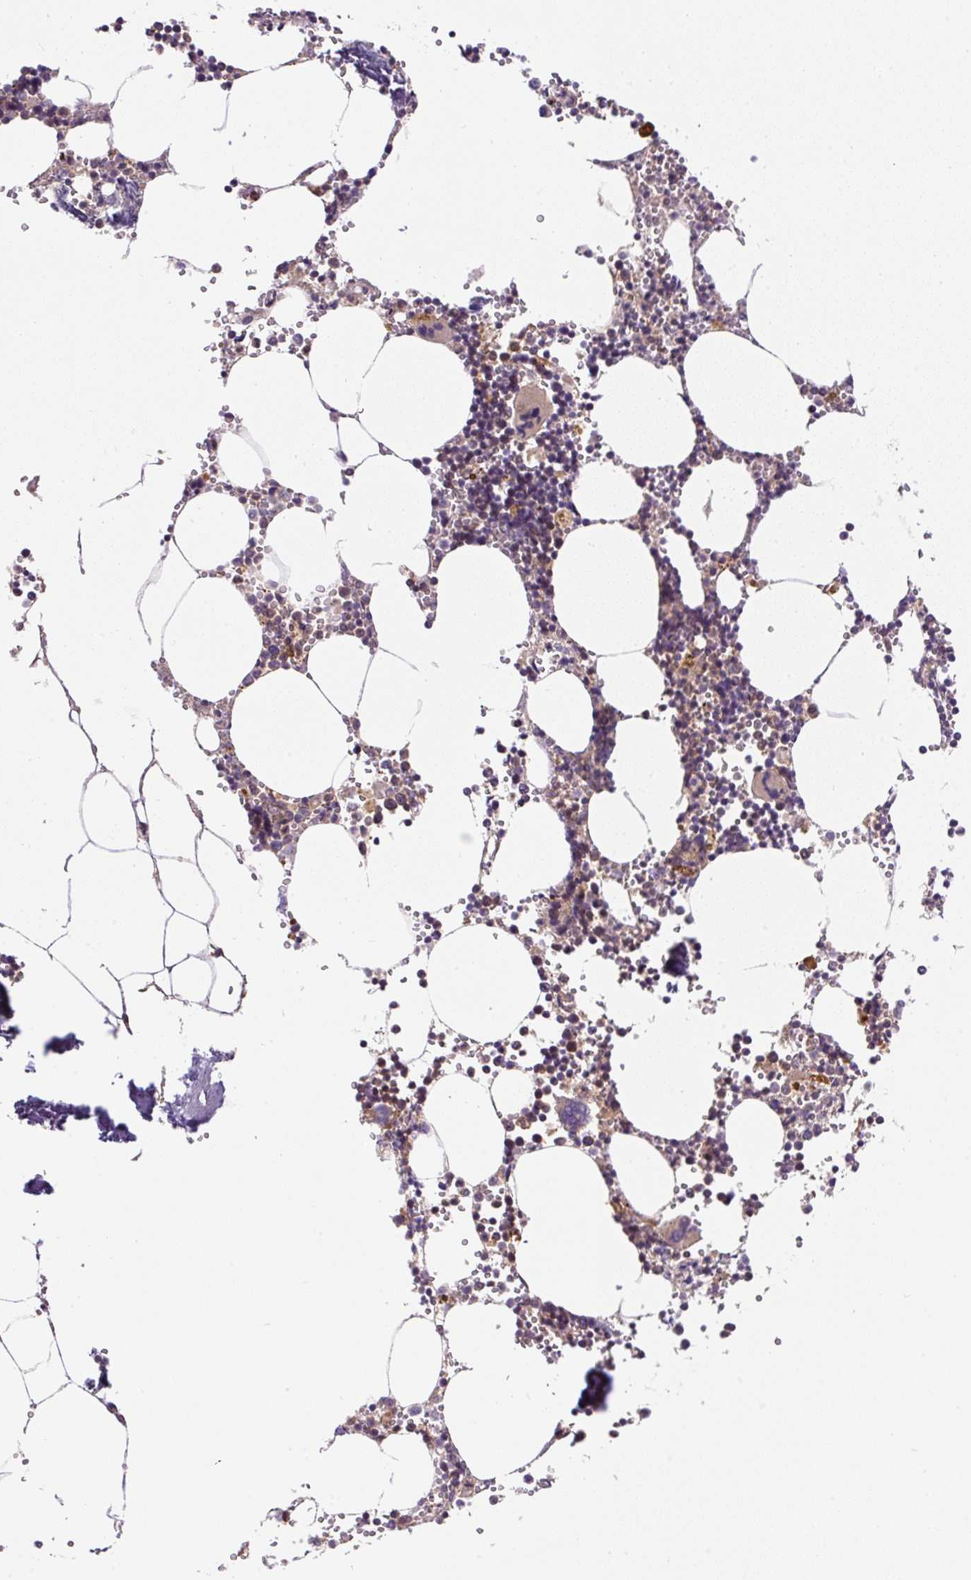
{"staining": {"intensity": "weak", "quantity": "25%-75%", "location": "cytoplasmic/membranous"}, "tissue": "bone marrow", "cell_type": "Hematopoietic cells", "image_type": "normal", "snomed": [{"axis": "morphology", "description": "Normal tissue, NOS"}, {"axis": "topography", "description": "Bone marrow"}], "caption": "Immunohistochemical staining of unremarkable human bone marrow reveals low levels of weak cytoplasmic/membranous expression in about 25%-75% of hematopoietic cells. The staining was performed using DAB, with brown indicating positive protein expression. Nuclei are stained blue with hematoxylin.", "gene": "CCDC28A", "patient": {"sex": "male", "age": 54}}